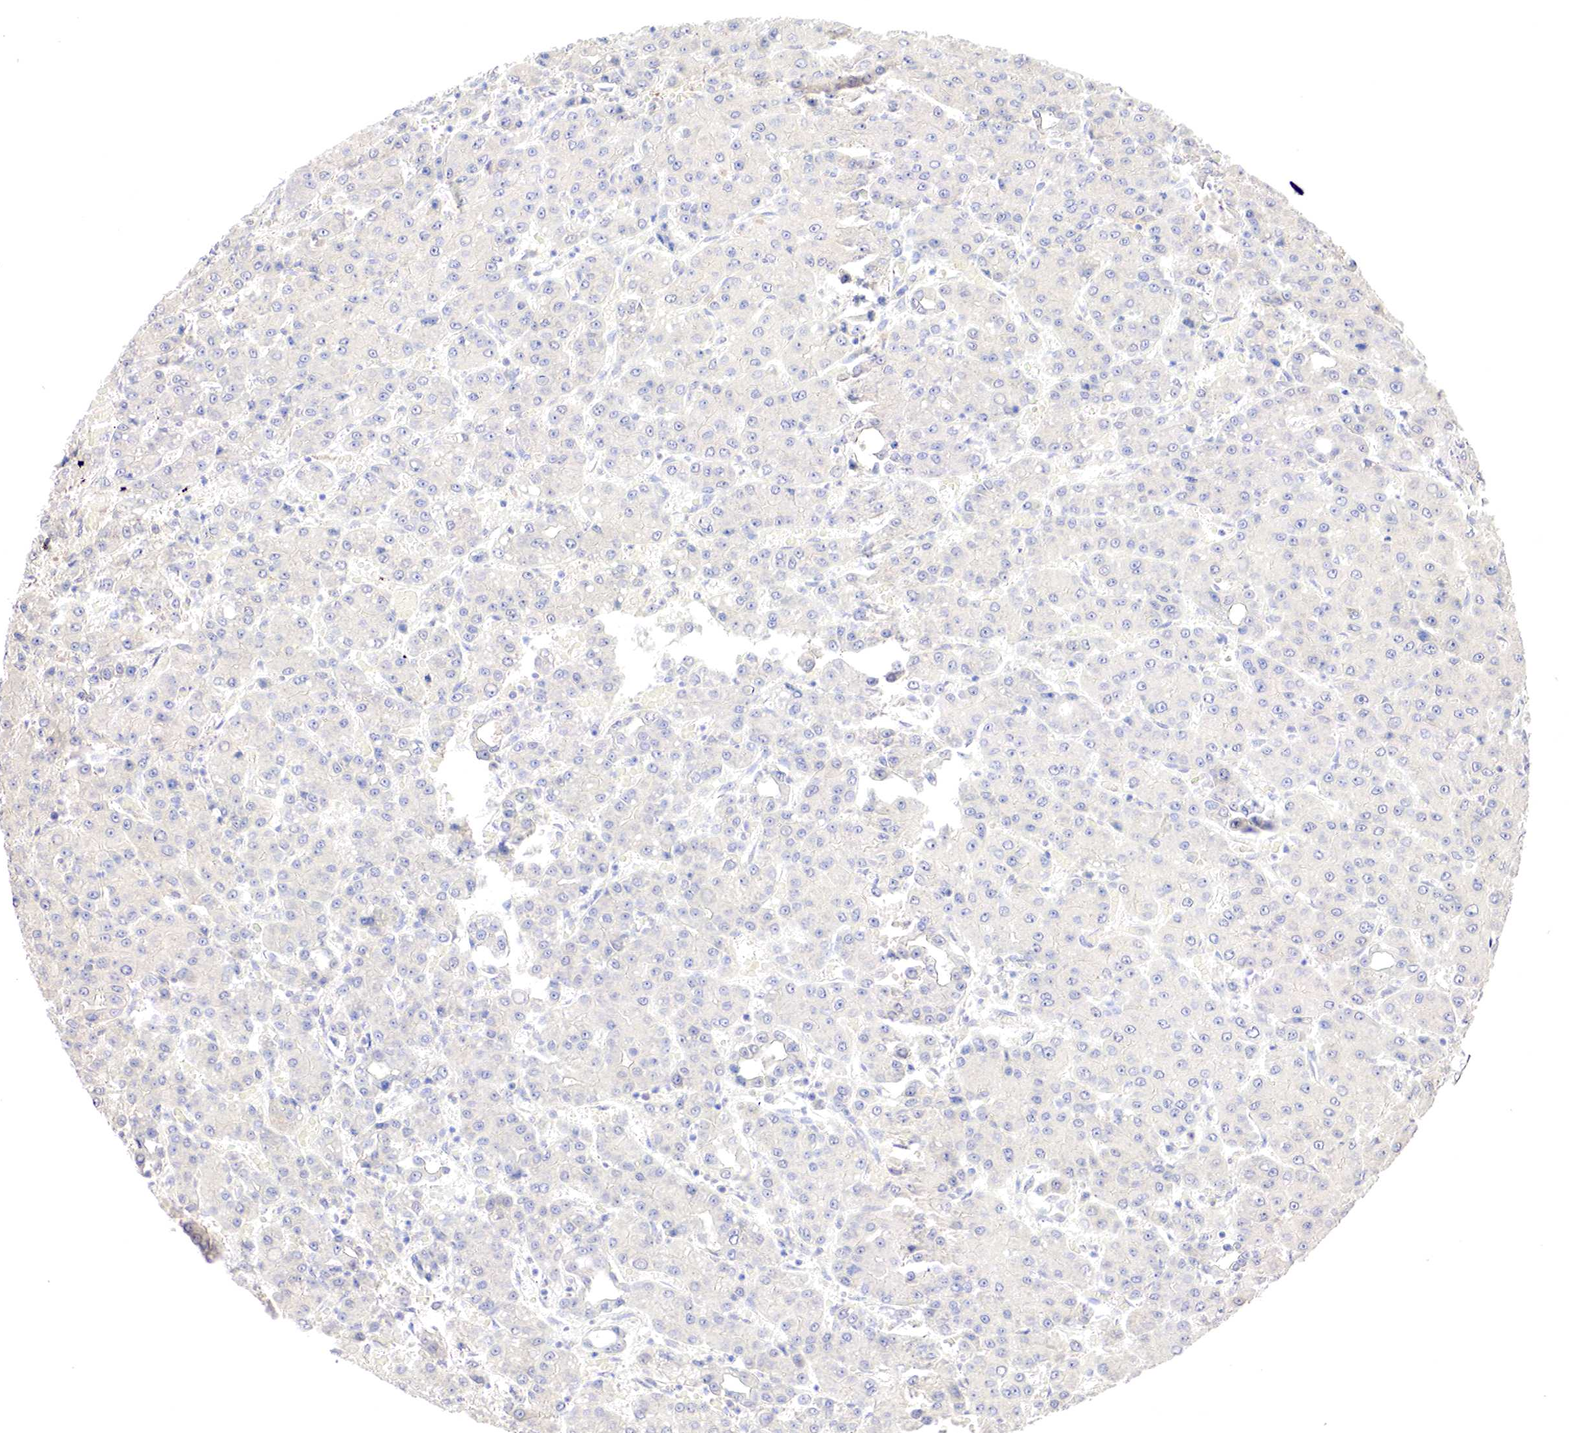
{"staining": {"intensity": "negative", "quantity": "none", "location": "none"}, "tissue": "liver cancer", "cell_type": "Tumor cells", "image_type": "cancer", "snomed": [{"axis": "morphology", "description": "Carcinoma, Hepatocellular, NOS"}, {"axis": "topography", "description": "Liver"}], "caption": "Immunohistochemistry (IHC) of liver hepatocellular carcinoma demonstrates no staining in tumor cells.", "gene": "GATA1", "patient": {"sex": "male", "age": 69}}